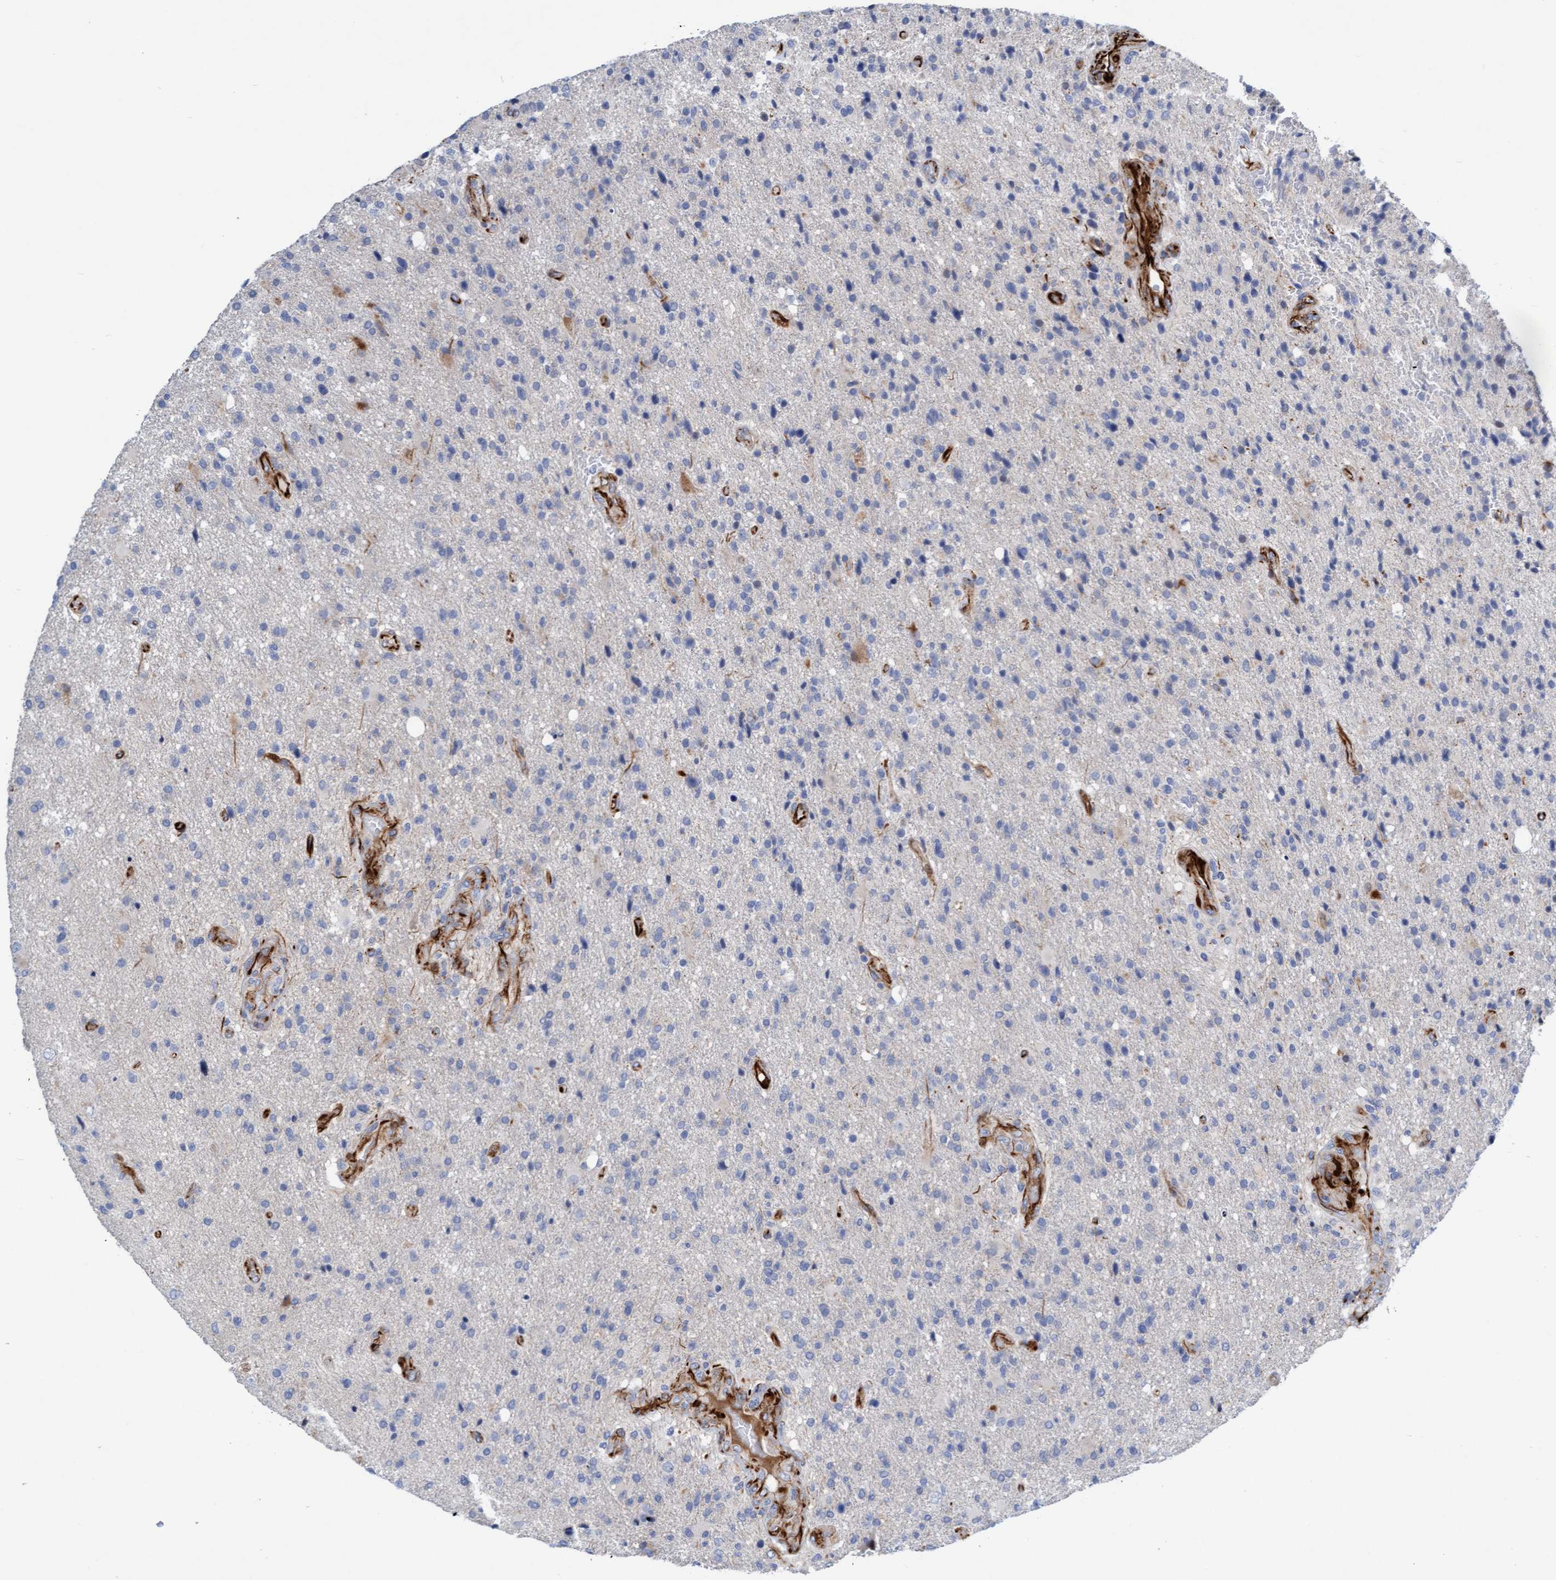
{"staining": {"intensity": "negative", "quantity": "none", "location": "none"}, "tissue": "glioma", "cell_type": "Tumor cells", "image_type": "cancer", "snomed": [{"axis": "morphology", "description": "Glioma, malignant, High grade"}, {"axis": "topography", "description": "Brain"}], "caption": "Tumor cells show no significant expression in glioma.", "gene": "POLG2", "patient": {"sex": "male", "age": 72}}